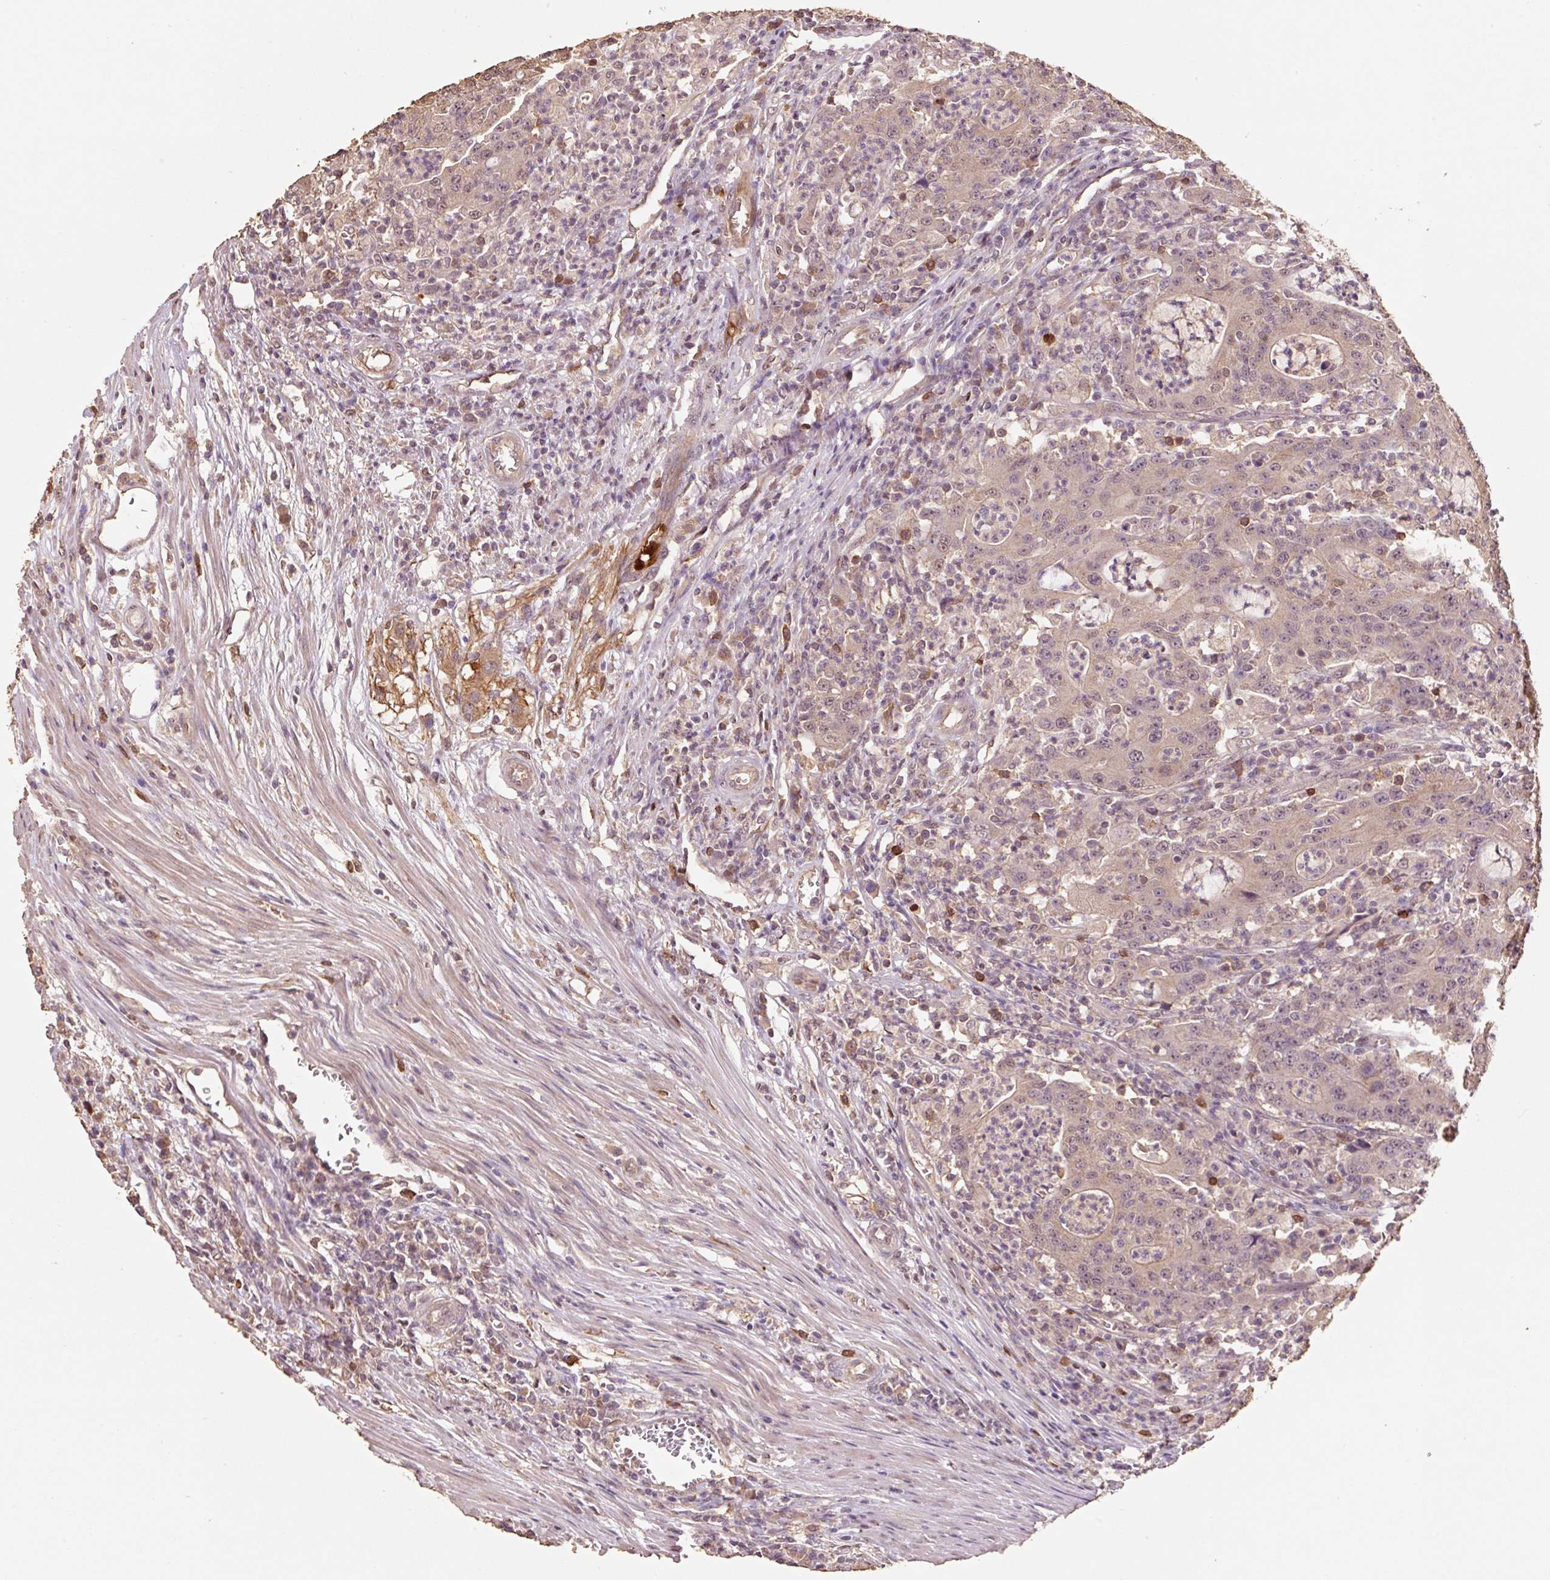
{"staining": {"intensity": "moderate", "quantity": ">75%", "location": "cytoplasmic/membranous,nuclear"}, "tissue": "colorectal cancer", "cell_type": "Tumor cells", "image_type": "cancer", "snomed": [{"axis": "morphology", "description": "Adenocarcinoma, NOS"}, {"axis": "topography", "description": "Colon"}], "caption": "This is an image of immunohistochemistry staining of colorectal cancer (adenocarcinoma), which shows moderate positivity in the cytoplasmic/membranous and nuclear of tumor cells.", "gene": "HERC2", "patient": {"sex": "male", "age": 83}}